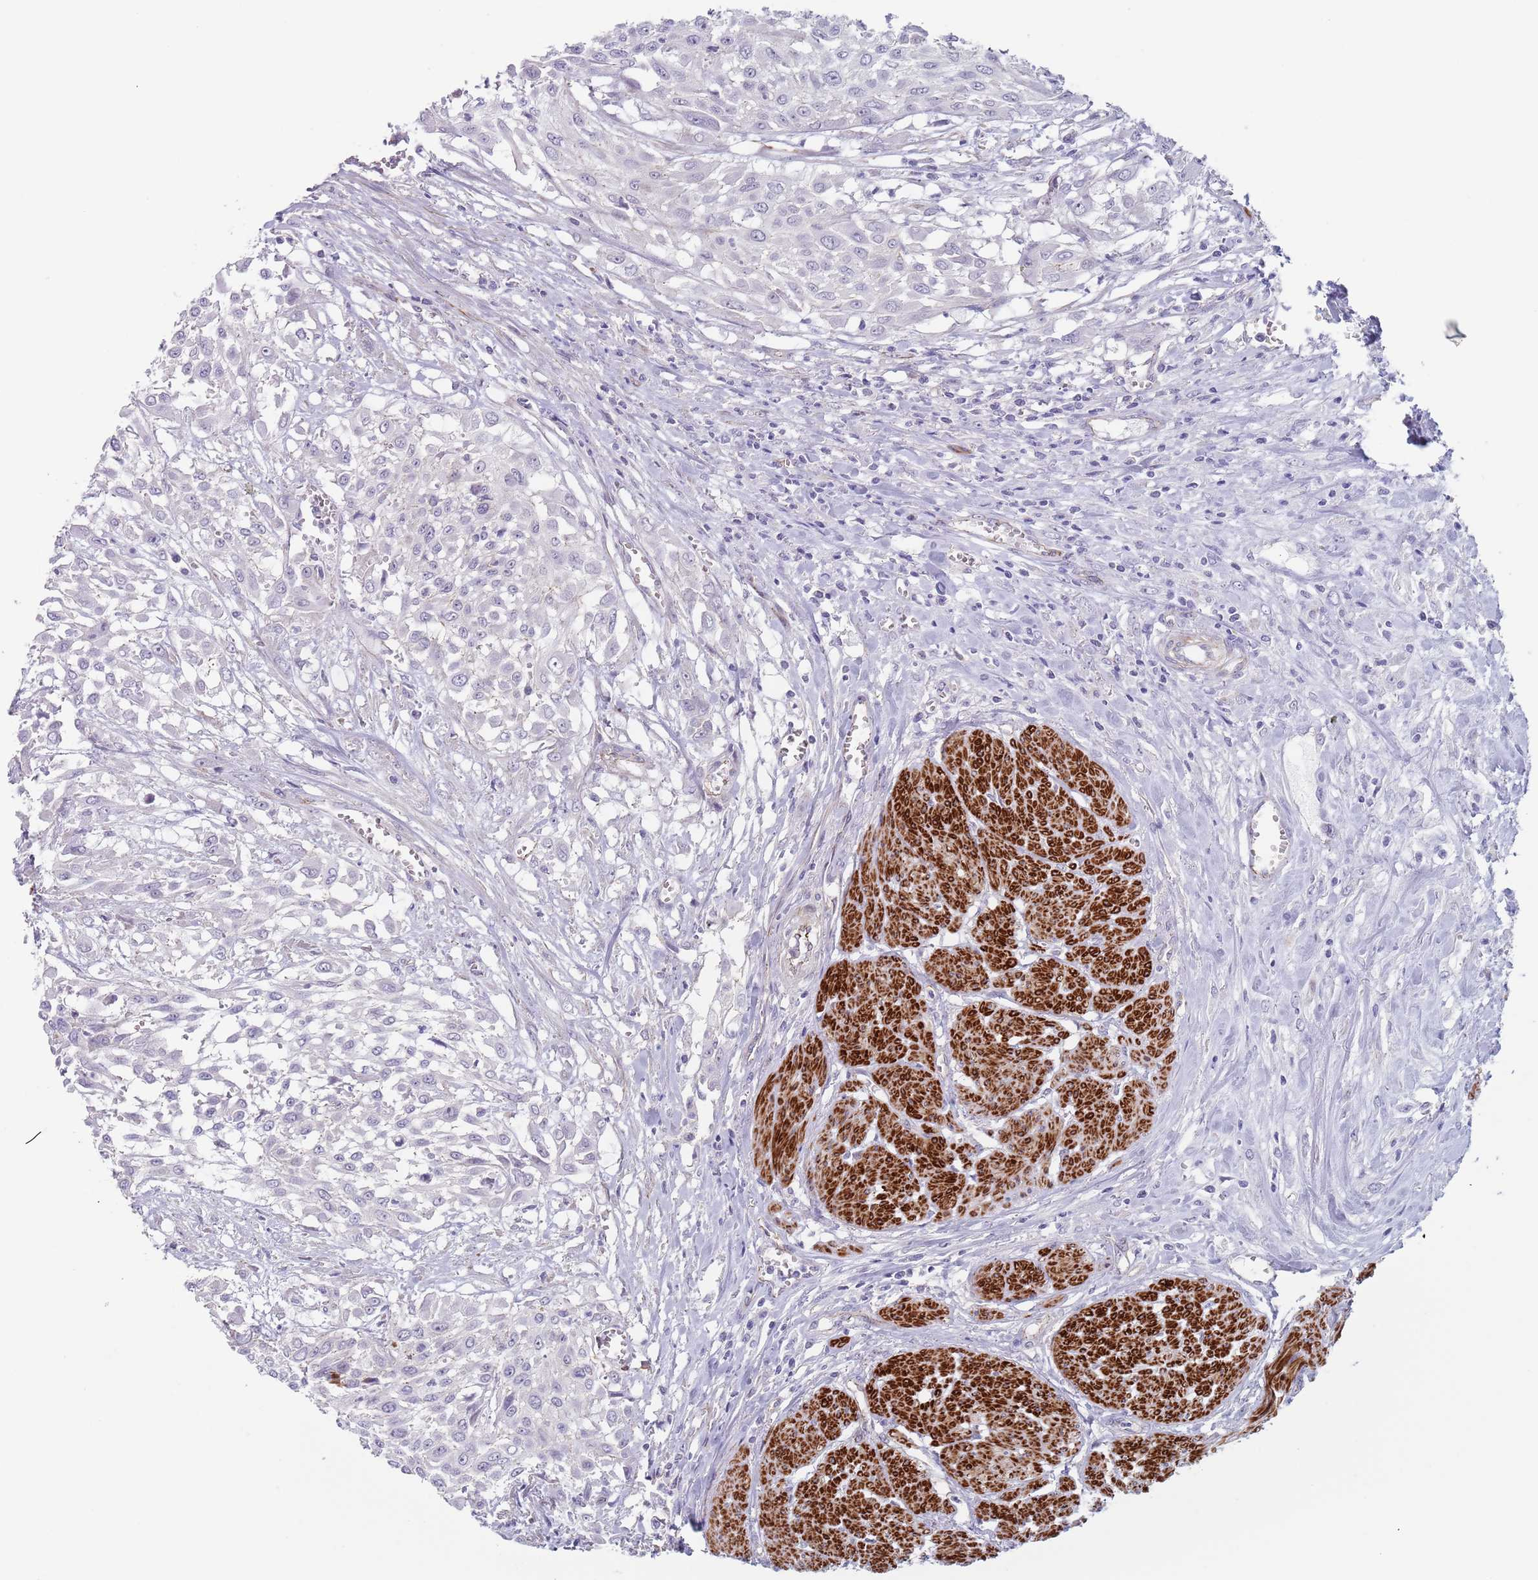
{"staining": {"intensity": "negative", "quantity": "none", "location": "none"}, "tissue": "urothelial cancer", "cell_type": "Tumor cells", "image_type": "cancer", "snomed": [{"axis": "morphology", "description": "Urothelial carcinoma, High grade"}, {"axis": "topography", "description": "Urinary bladder"}], "caption": "This micrograph is of urothelial cancer stained with immunohistochemistry to label a protein in brown with the nuclei are counter-stained blue. There is no positivity in tumor cells.", "gene": "OR5A2", "patient": {"sex": "male", "age": 57}}